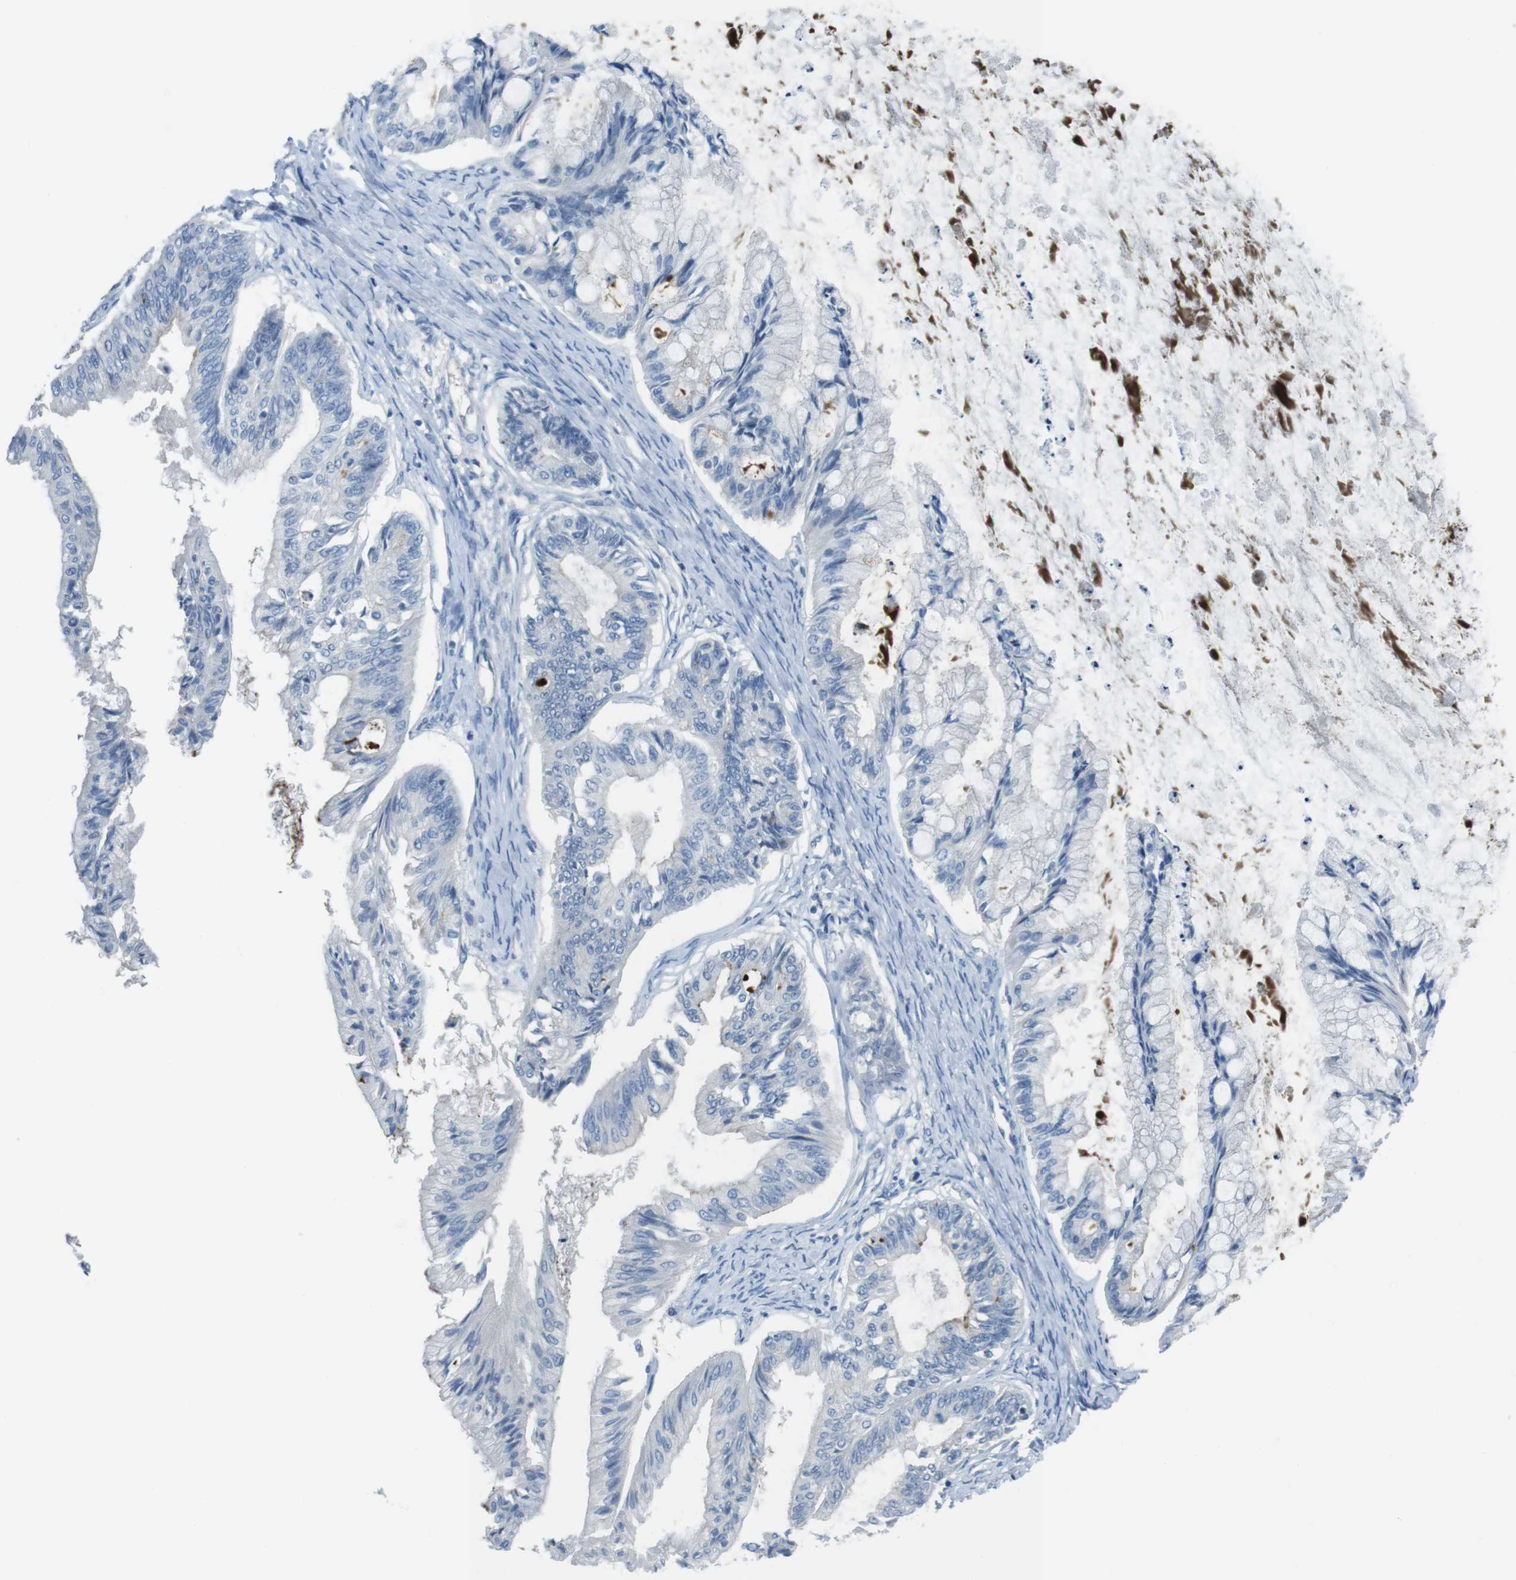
{"staining": {"intensity": "negative", "quantity": "none", "location": "none"}, "tissue": "ovarian cancer", "cell_type": "Tumor cells", "image_type": "cancer", "snomed": [{"axis": "morphology", "description": "Cystadenocarcinoma, mucinous, NOS"}, {"axis": "topography", "description": "Ovary"}], "caption": "An IHC micrograph of ovarian cancer (mucinous cystadenocarcinoma) is shown. There is no staining in tumor cells of ovarian cancer (mucinous cystadenocarcinoma).", "gene": "CYP2C8", "patient": {"sex": "female", "age": 57}}